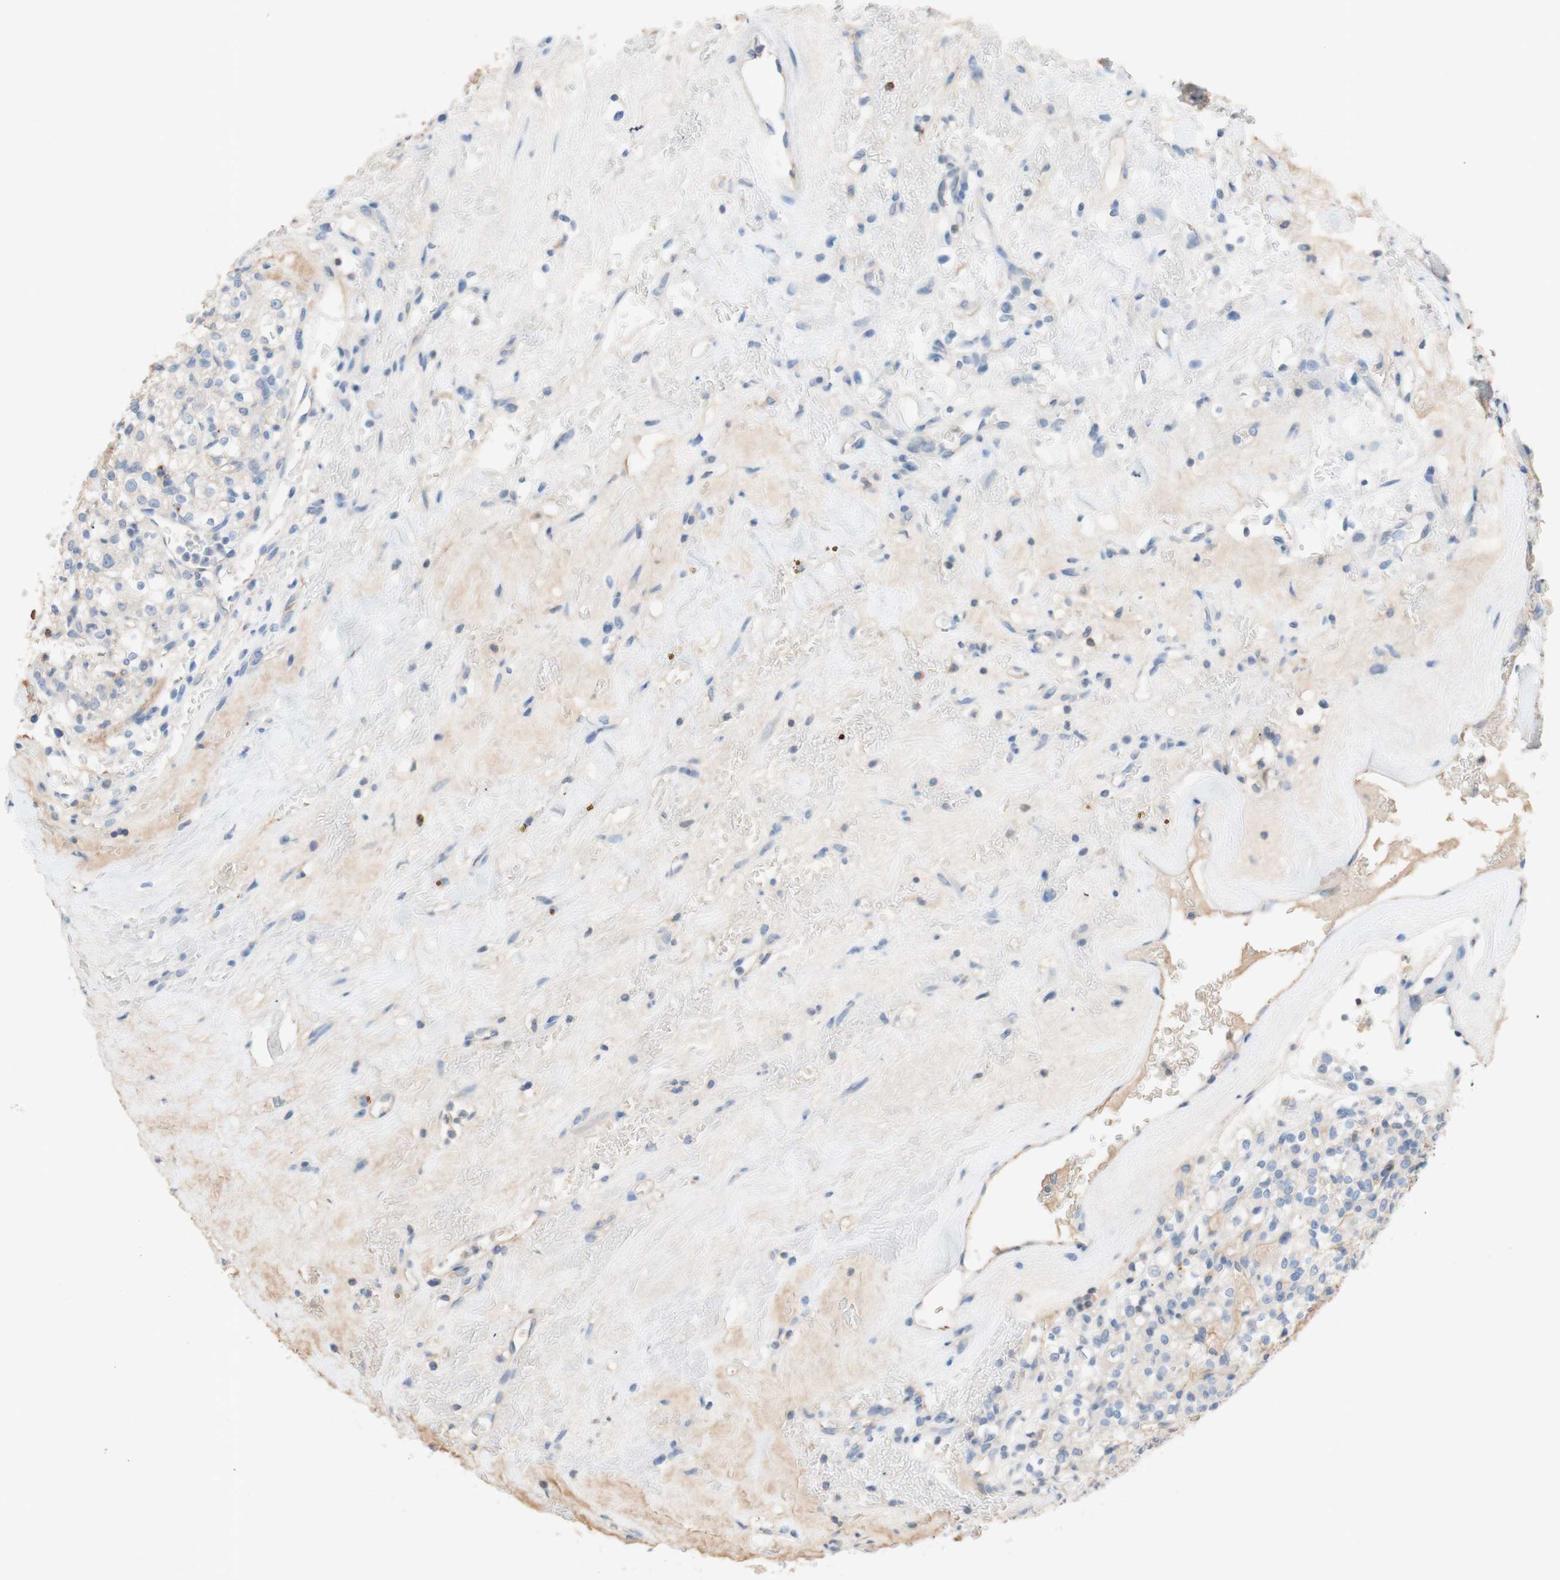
{"staining": {"intensity": "negative", "quantity": "none", "location": "none"}, "tissue": "renal cancer", "cell_type": "Tumor cells", "image_type": "cancer", "snomed": [{"axis": "morphology", "description": "Normal tissue, NOS"}, {"axis": "morphology", "description": "Adenocarcinoma, NOS"}, {"axis": "topography", "description": "Kidney"}], "caption": "The immunohistochemistry (IHC) histopathology image has no significant expression in tumor cells of renal adenocarcinoma tissue.", "gene": "PACSIN1", "patient": {"sex": "female", "age": 72}}